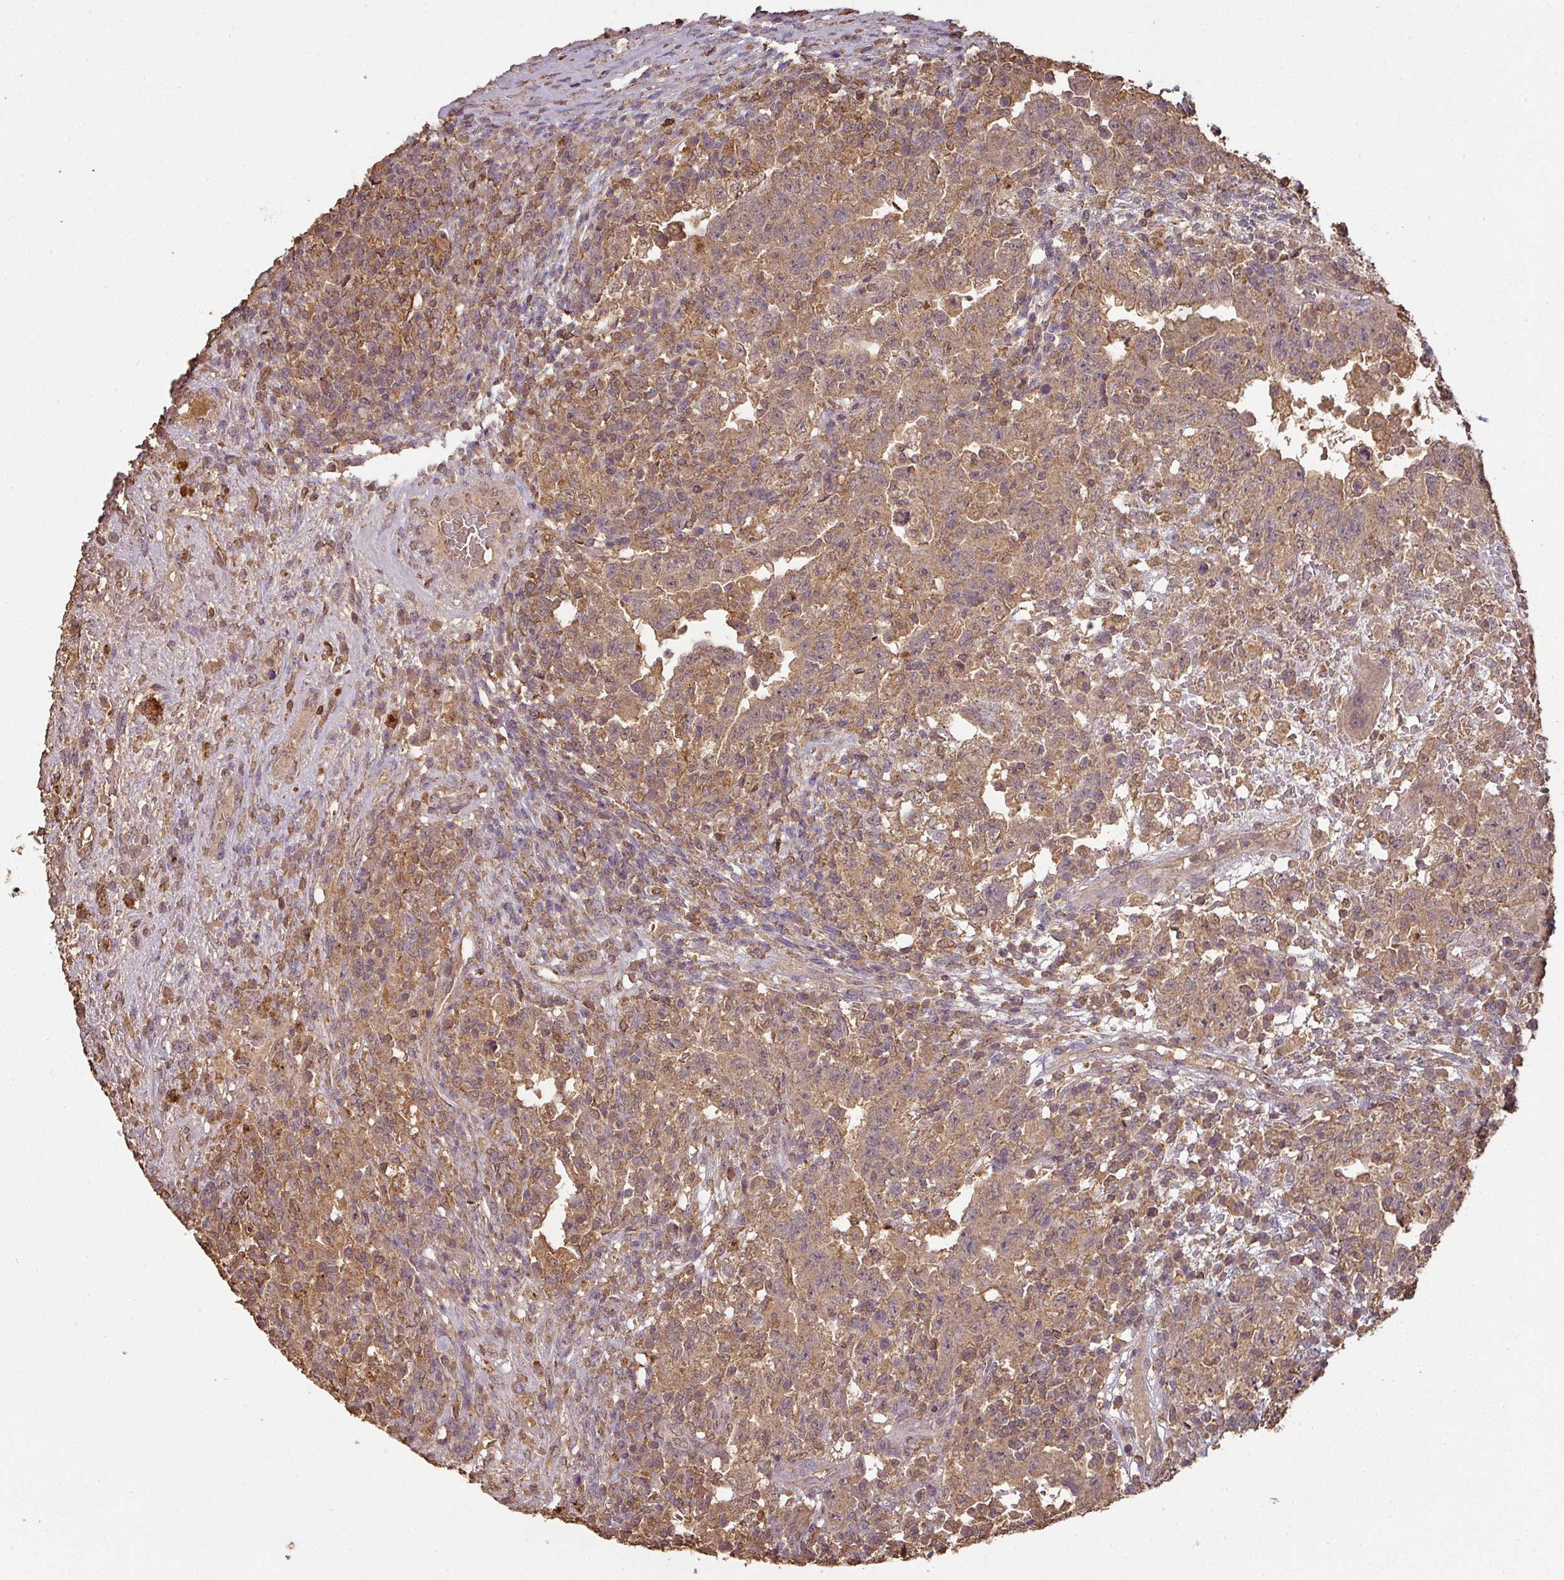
{"staining": {"intensity": "moderate", "quantity": ">75%", "location": "cytoplasmic/membranous"}, "tissue": "testis cancer", "cell_type": "Tumor cells", "image_type": "cancer", "snomed": [{"axis": "morphology", "description": "Carcinoma, Embryonal, NOS"}, {"axis": "topography", "description": "Testis"}], "caption": "Human embryonal carcinoma (testis) stained with a brown dye reveals moderate cytoplasmic/membranous positive expression in approximately >75% of tumor cells.", "gene": "ATAT1", "patient": {"sex": "male", "age": 26}}